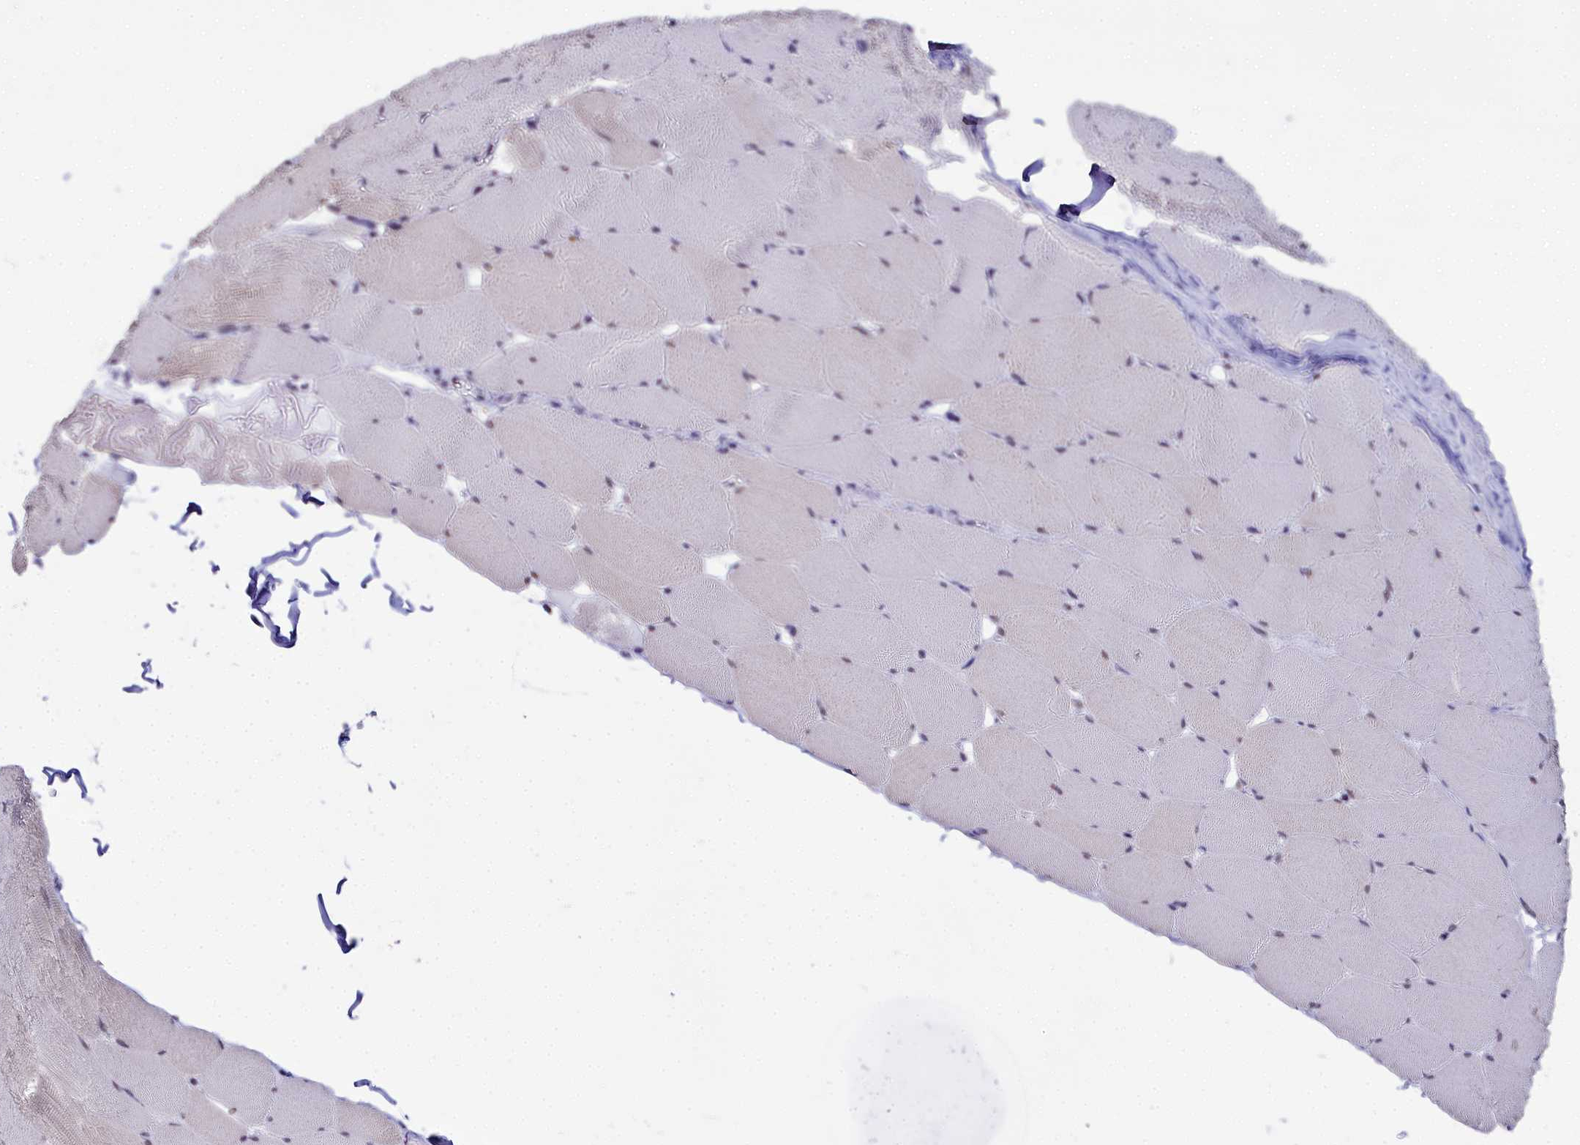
{"staining": {"intensity": "weak", "quantity": "25%-75%", "location": "nuclear"}, "tissue": "skeletal muscle", "cell_type": "Myocytes", "image_type": "normal", "snomed": [{"axis": "morphology", "description": "Normal tissue, NOS"}, {"axis": "topography", "description": "Skeletal muscle"}], "caption": "Skeletal muscle stained for a protein (brown) demonstrates weak nuclear positive staining in about 25%-75% of myocytes.", "gene": "RBM12", "patient": {"sex": "male", "age": 62}}